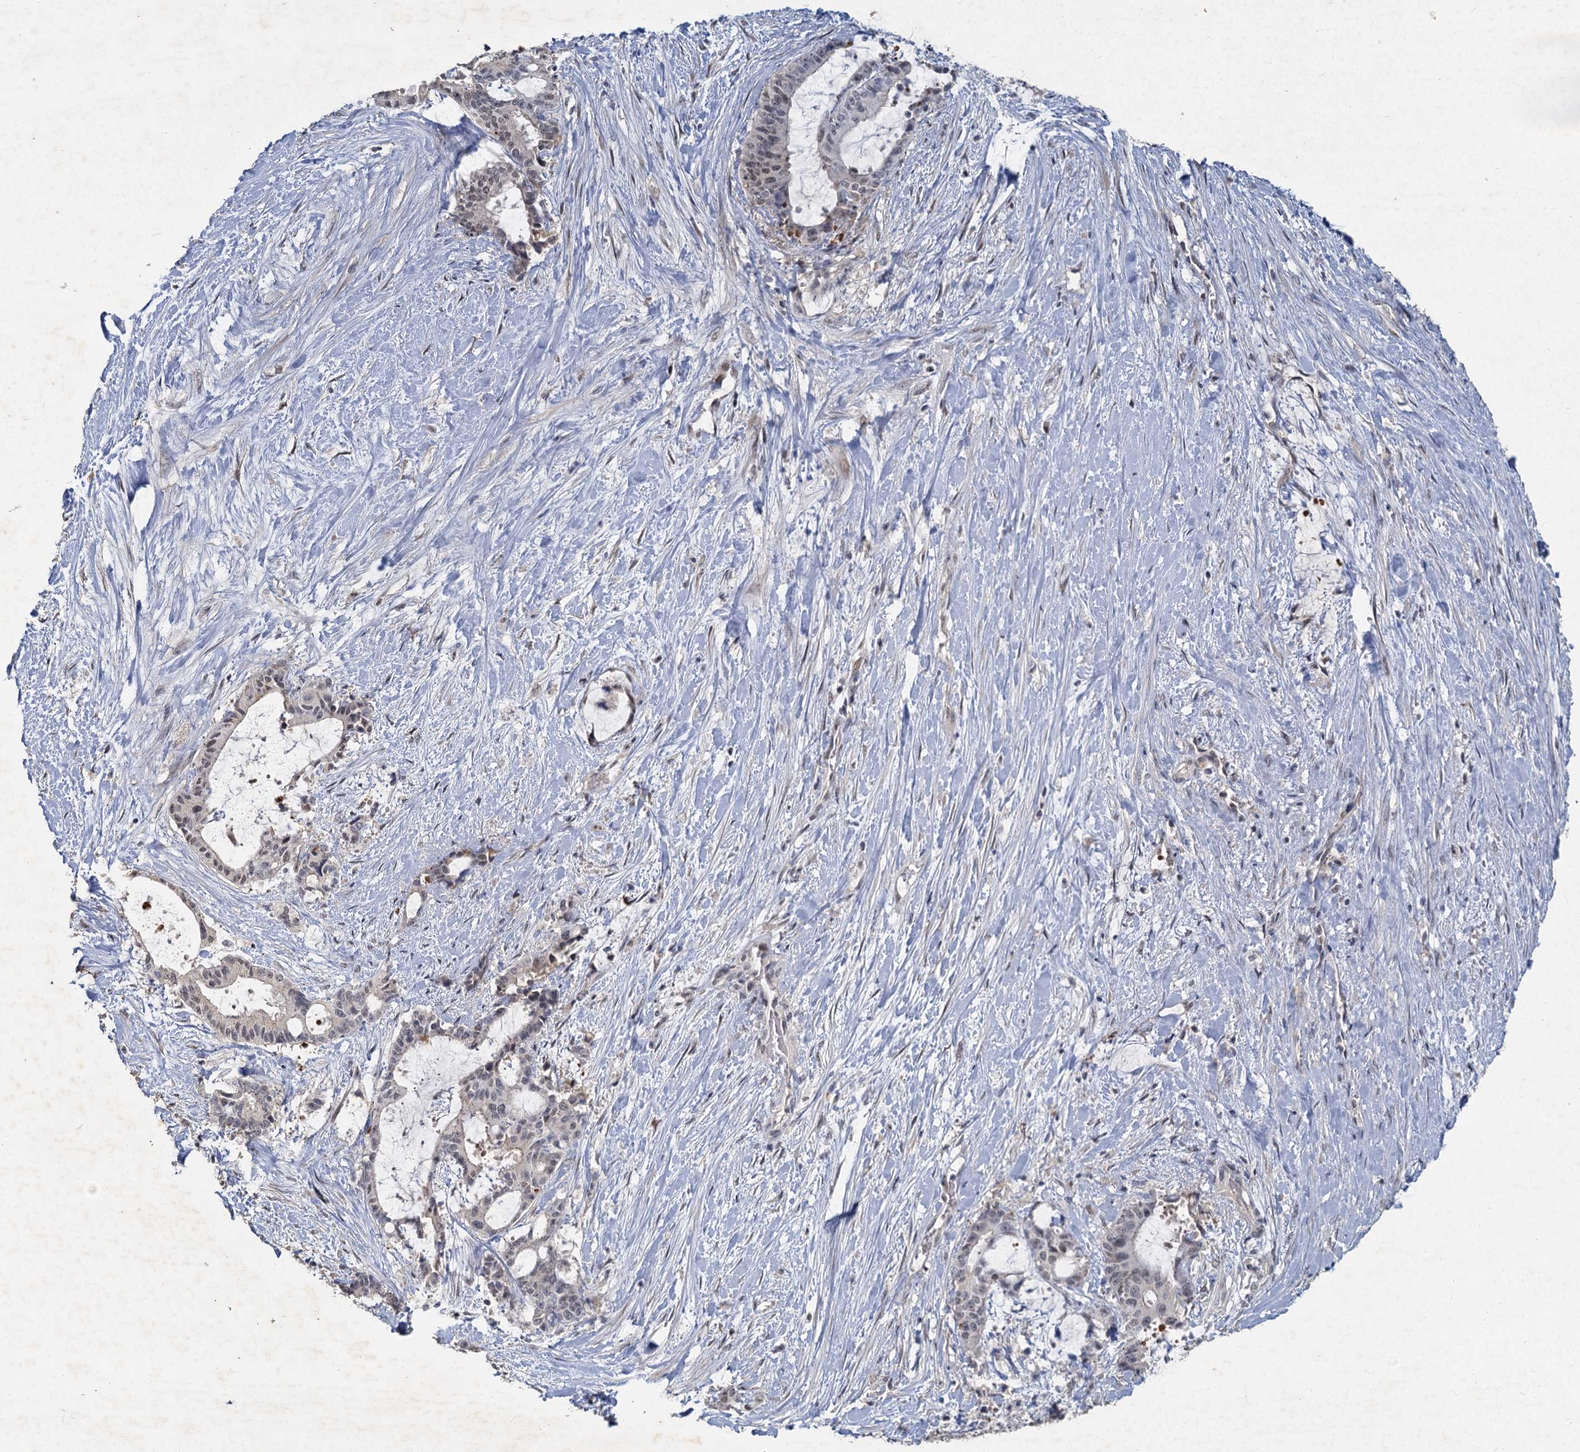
{"staining": {"intensity": "negative", "quantity": "none", "location": "none"}, "tissue": "liver cancer", "cell_type": "Tumor cells", "image_type": "cancer", "snomed": [{"axis": "morphology", "description": "Normal tissue, NOS"}, {"axis": "morphology", "description": "Cholangiocarcinoma"}, {"axis": "topography", "description": "Liver"}, {"axis": "topography", "description": "Peripheral nerve tissue"}], "caption": "High power microscopy micrograph of an immunohistochemistry (IHC) image of liver cholangiocarcinoma, revealing no significant positivity in tumor cells.", "gene": "MUCL1", "patient": {"sex": "female", "age": 73}}